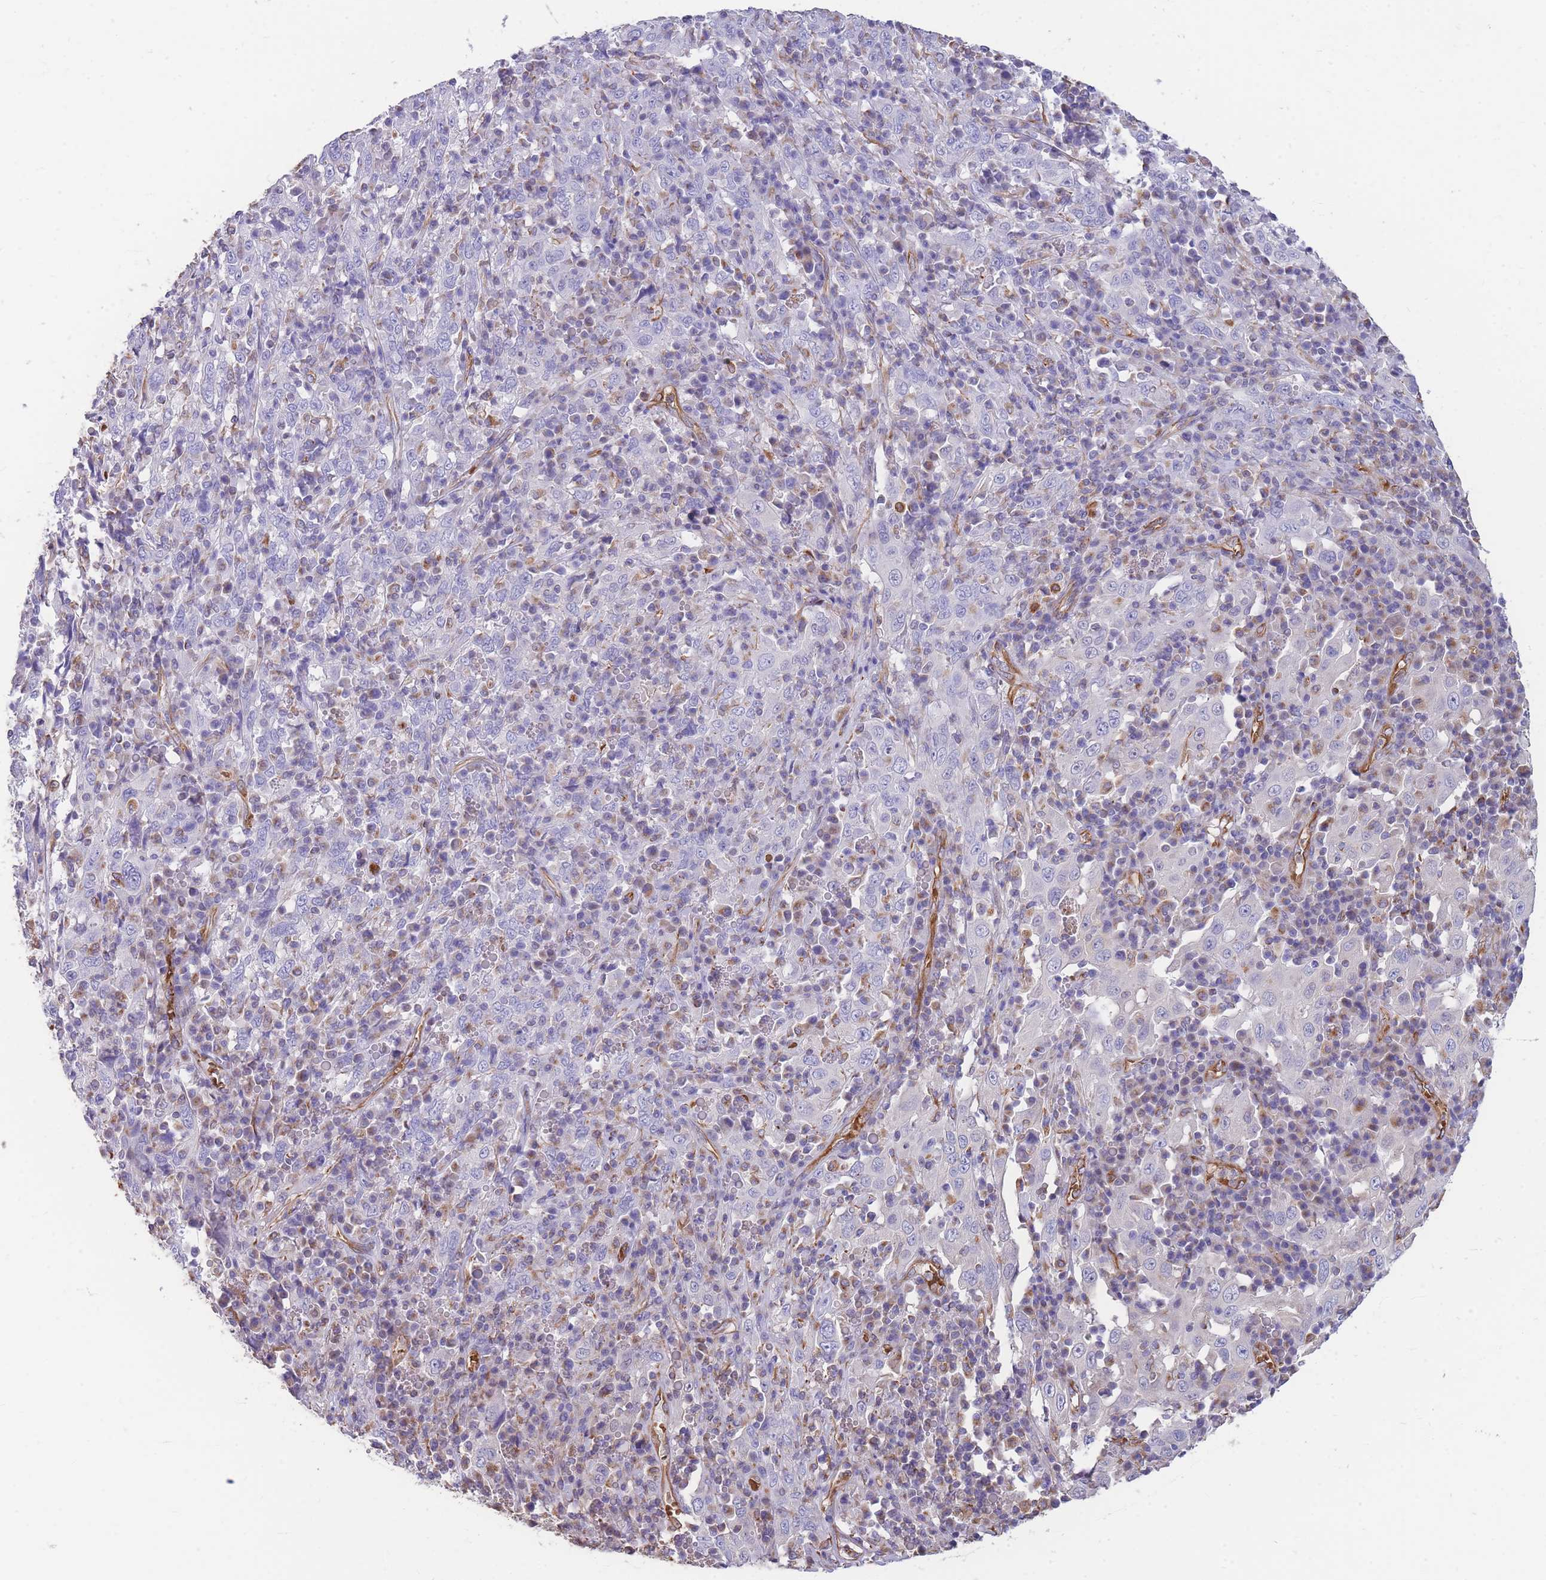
{"staining": {"intensity": "negative", "quantity": "none", "location": "none"}, "tissue": "cervical cancer", "cell_type": "Tumor cells", "image_type": "cancer", "snomed": [{"axis": "morphology", "description": "Squamous cell carcinoma, NOS"}, {"axis": "topography", "description": "Cervix"}], "caption": "This is a image of immunohistochemistry staining of squamous cell carcinoma (cervical), which shows no positivity in tumor cells.", "gene": "ANKRD53", "patient": {"sex": "female", "age": 46}}